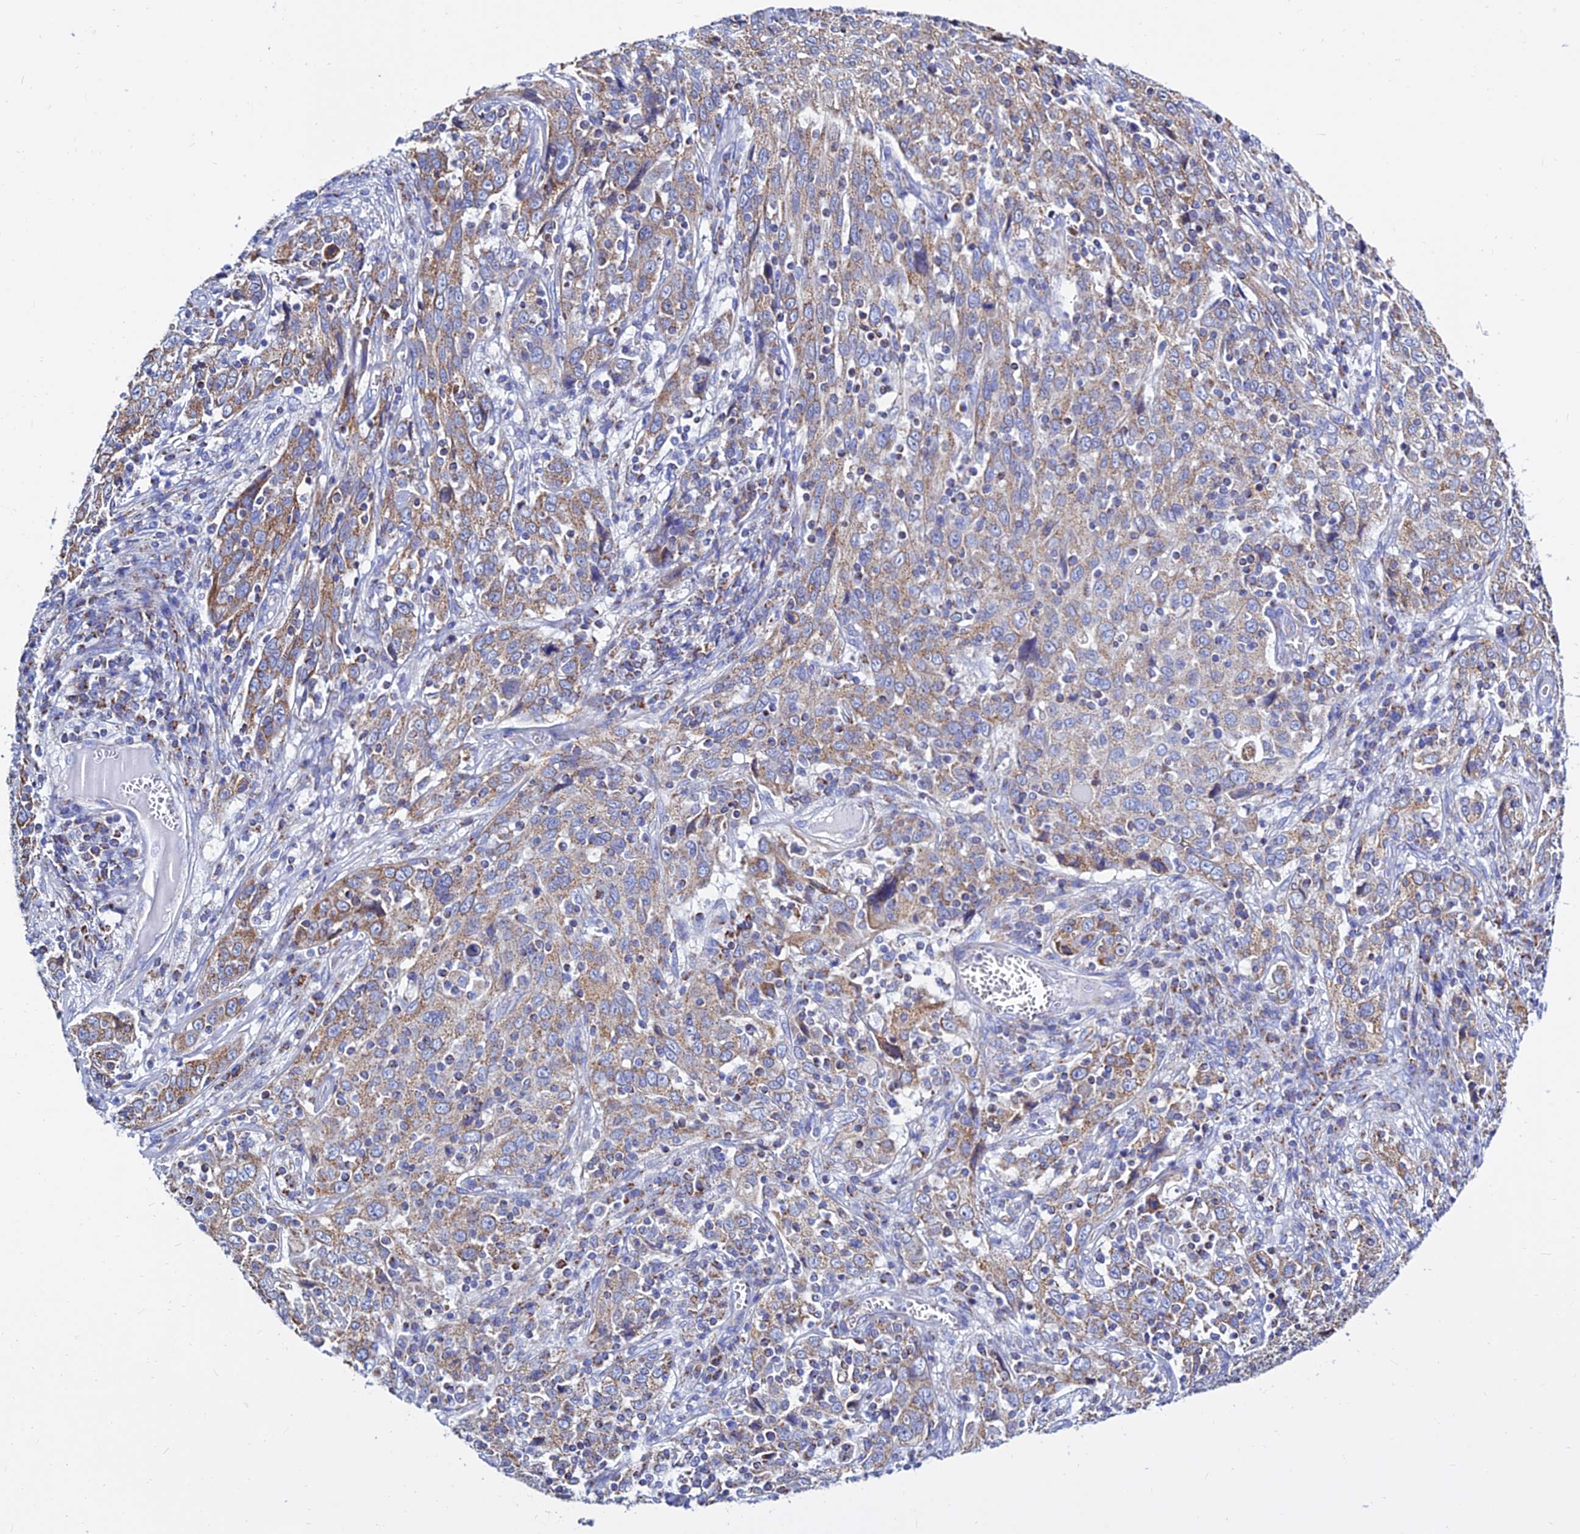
{"staining": {"intensity": "moderate", "quantity": ">75%", "location": "cytoplasmic/membranous"}, "tissue": "cervical cancer", "cell_type": "Tumor cells", "image_type": "cancer", "snomed": [{"axis": "morphology", "description": "Squamous cell carcinoma, NOS"}, {"axis": "topography", "description": "Cervix"}], "caption": "An IHC micrograph of neoplastic tissue is shown. Protein staining in brown shows moderate cytoplasmic/membranous positivity in cervical squamous cell carcinoma within tumor cells.", "gene": "MGST1", "patient": {"sex": "female", "age": 46}}